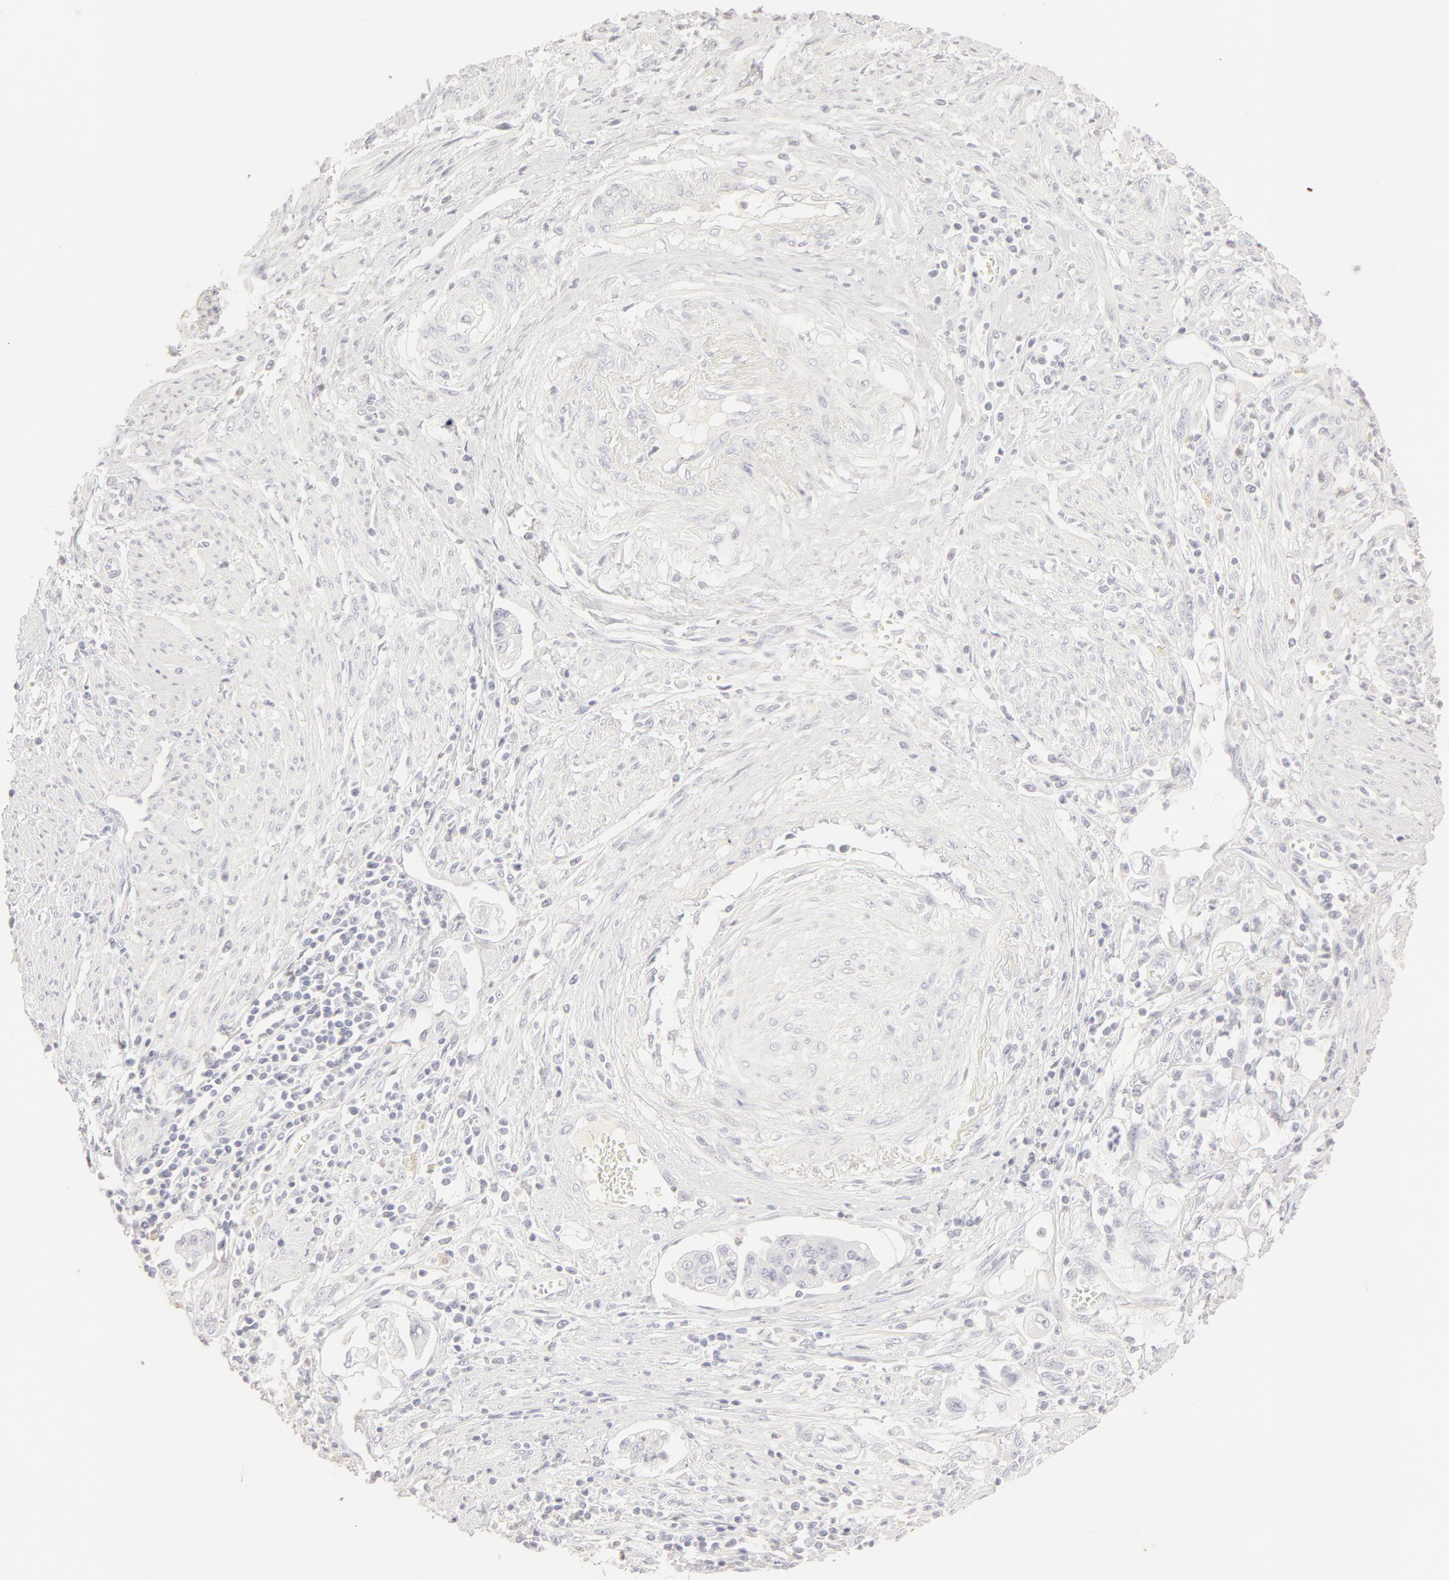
{"staining": {"intensity": "negative", "quantity": "none", "location": "none"}, "tissue": "endometrial cancer", "cell_type": "Tumor cells", "image_type": "cancer", "snomed": [{"axis": "morphology", "description": "Adenocarcinoma, NOS"}, {"axis": "topography", "description": "Endometrium"}], "caption": "Tumor cells show no significant protein staining in endometrial cancer.", "gene": "LGALS7B", "patient": {"sex": "female", "age": 75}}